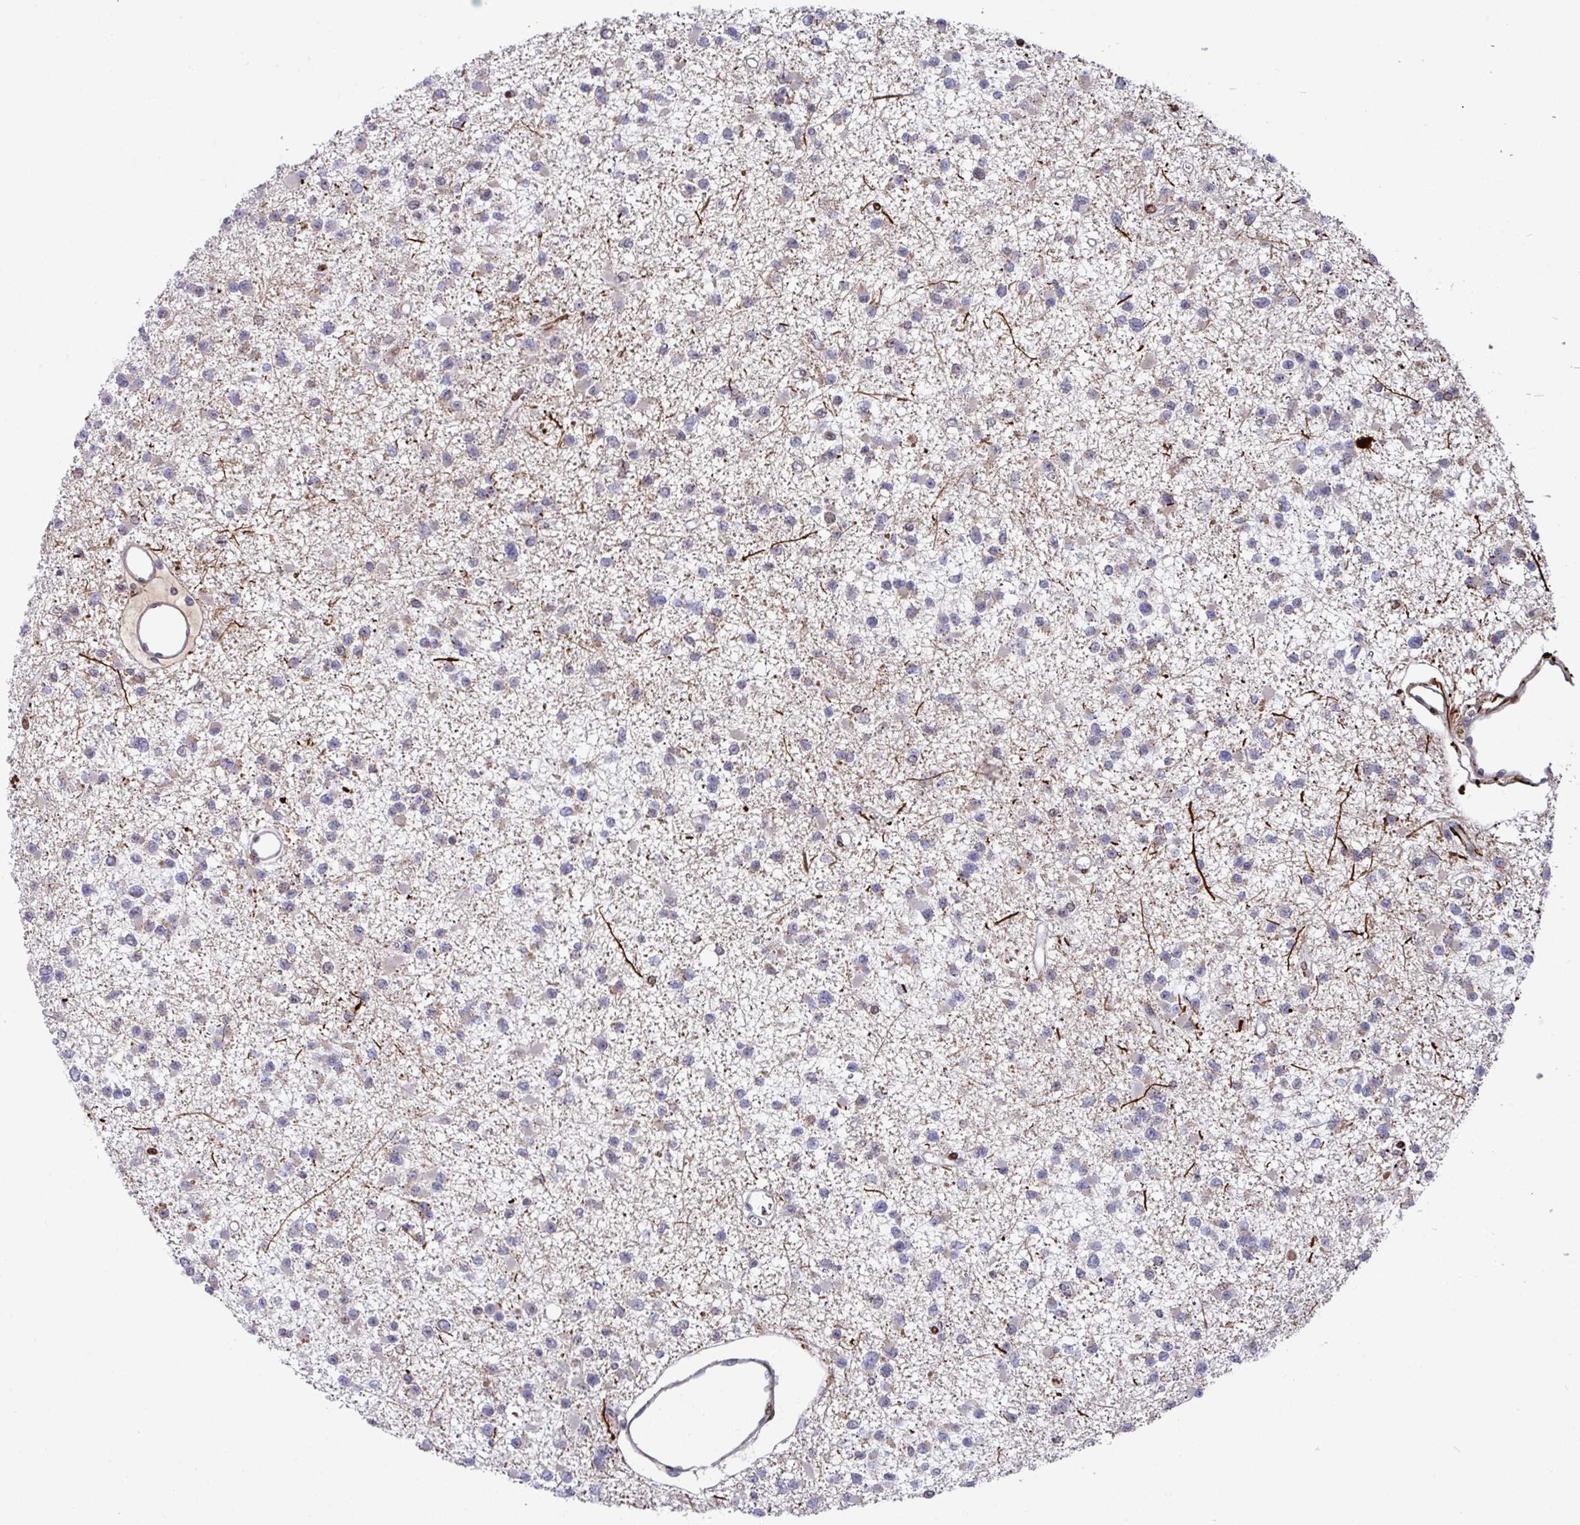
{"staining": {"intensity": "negative", "quantity": "none", "location": "none"}, "tissue": "glioma", "cell_type": "Tumor cells", "image_type": "cancer", "snomed": [{"axis": "morphology", "description": "Glioma, malignant, Low grade"}, {"axis": "topography", "description": "Brain"}], "caption": "Immunohistochemical staining of glioma exhibits no significant staining in tumor cells.", "gene": "CBX7", "patient": {"sex": "female", "age": 22}}